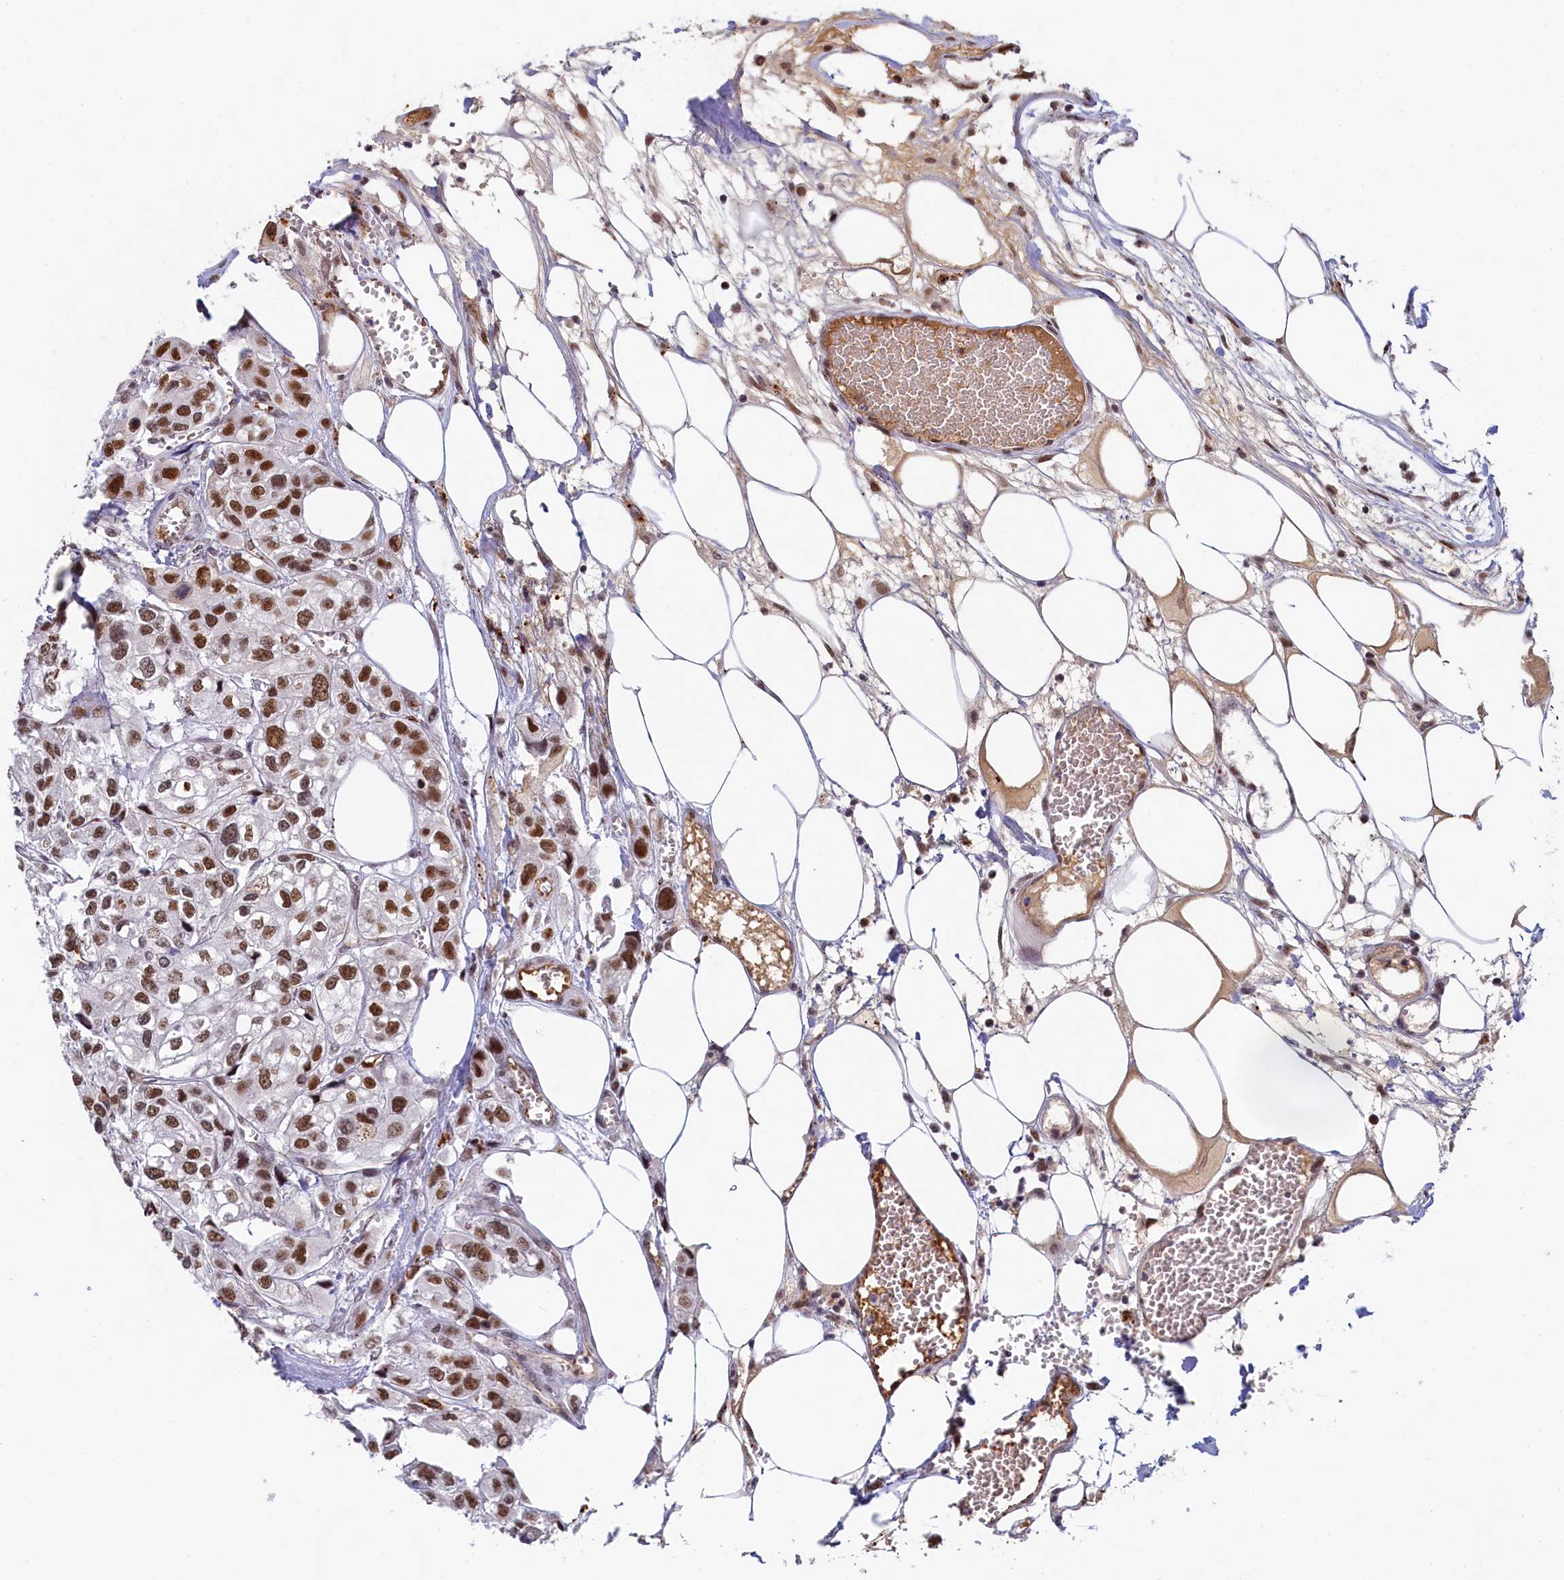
{"staining": {"intensity": "moderate", "quantity": ">75%", "location": "nuclear"}, "tissue": "urothelial cancer", "cell_type": "Tumor cells", "image_type": "cancer", "snomed": [{"axis": "morphology", "description": "Urothelial carcinoma, High grade"}, {"axis": "topography", "description": "Urinary bladder"}], "caption": "Immunohistochemistry (DAB (3,3'-diaminobenzidine)) staining of high-grade urothelial carcinoma exhibits moderate nuclear protein expression in approximately >75% of tumor cells. (brown staining indicates protein expression, while blue staining denotes nuclei).", "gene": "INTS14", "patient": {"sex": "male", "age": 67}}